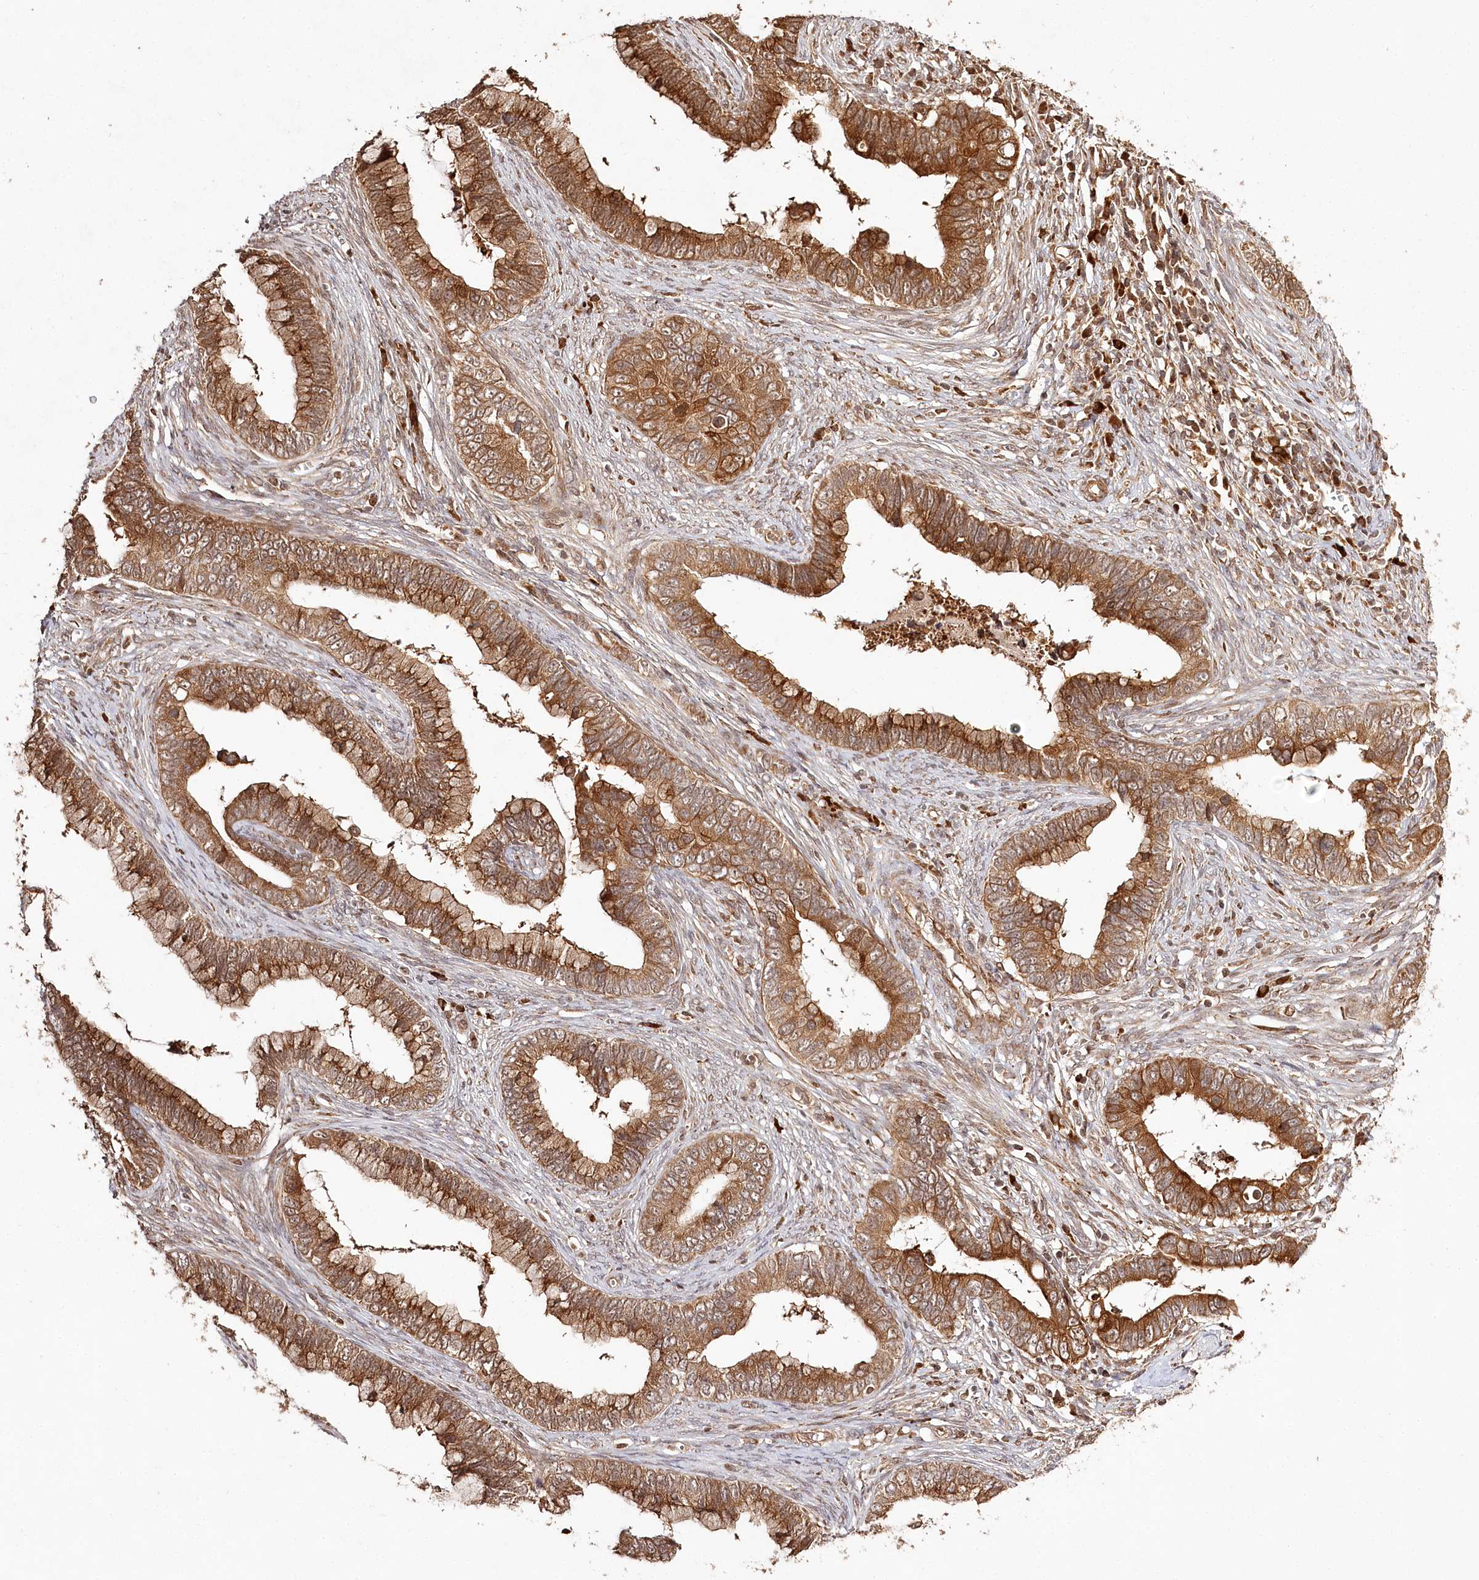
{"staining": {"intensity": "strong", "quantity": ">75%", "location": "cytoplasmic/membranous"}, "tissue": "cervical cancer", "cell_type": "Tumor cells", "image_type": "cancer", "snomed": [{"axis": "morphology", "description": "Adenocarcinoma, NOS"}, {"axis": "topography", "description": "Cervix"}], "caption": "Immunohistochemistry (IHC) histopathology image of cervical adenocarcinoma stained for a protein (brown), which displays high levels of strong cytoplasmic/membranous expression in about >75% of tumor cells.", "gene": "ULK2", "patient": {"sex": "female", "age": 44}}